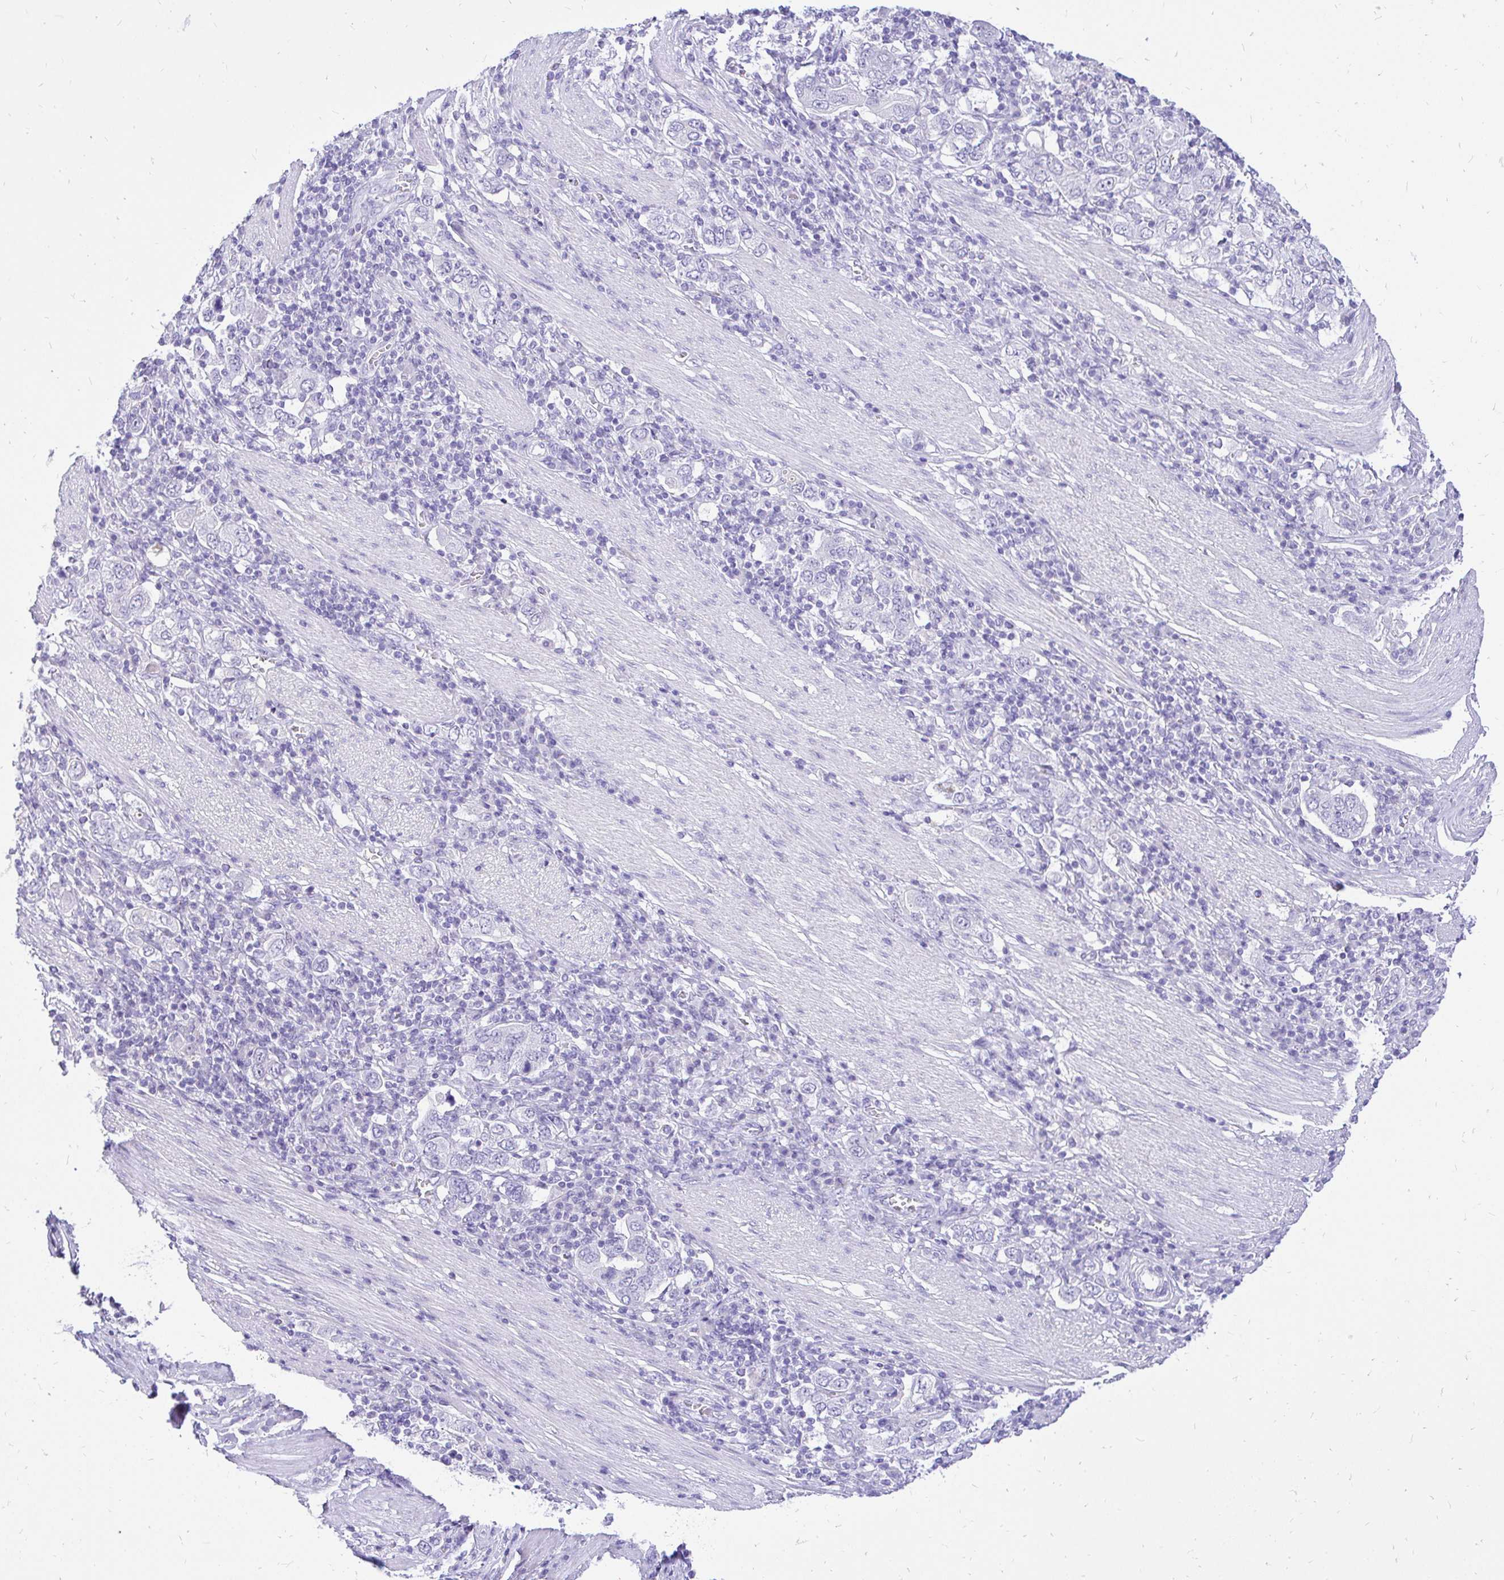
{"staining": {"intensity": "negative", "quantity": "none", "location": "none"}, "tissue": "stomach cancer", "cell_type": "Tumor cells", "image_type": "cancer", "snomed": [{"axis": "morphology", "description": "Adenocarcinoma, NOS"}, {"axis": "topography", "description": "Stomach, upper"}, {"axis": "topography", "description": "Stomach"}], "caption": "IHC of stomach cancer (adenocarcinoma) shows no positivity in tumor cells.", "gene": "FATE1", "patient": {"sex": "male", "age": 62}}